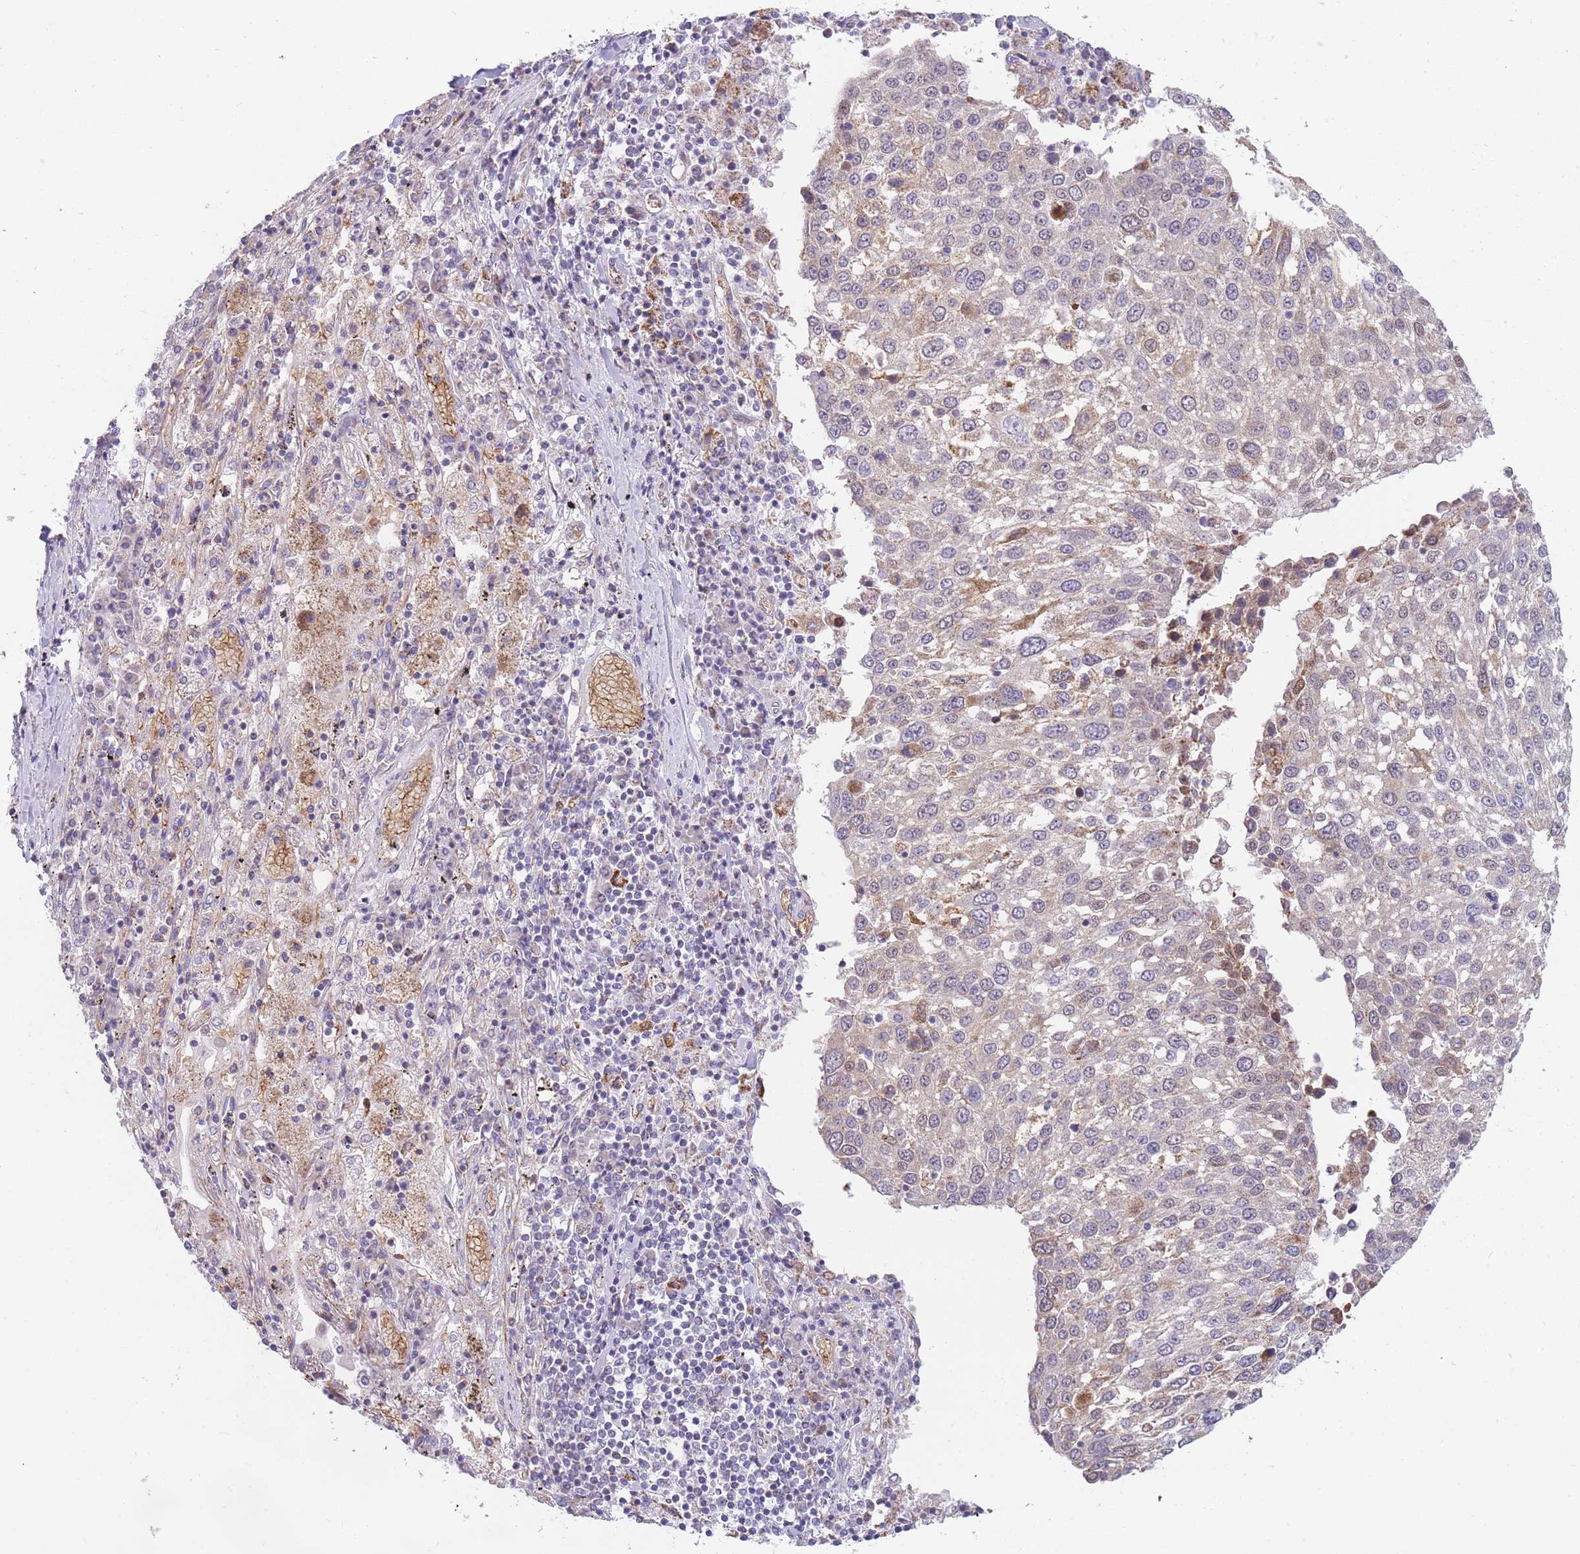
{"staining": {"intensity": "negative", "quantity": "none", "location": "none"}, "tissue": "lung cancer", "cell_type": "Tumor cells", "image_type": "cancer", "snomed": [{"axis": "morphology", "description": "Squamous cell carcinoma, NOS"}, {"axis": "topography", "description": "Lung"}], "caption": "Tumor cells are negative for protein expression in human lung cancer.", "gene": "SMPD4", "patient": {"sex": "male", "age": 65}}